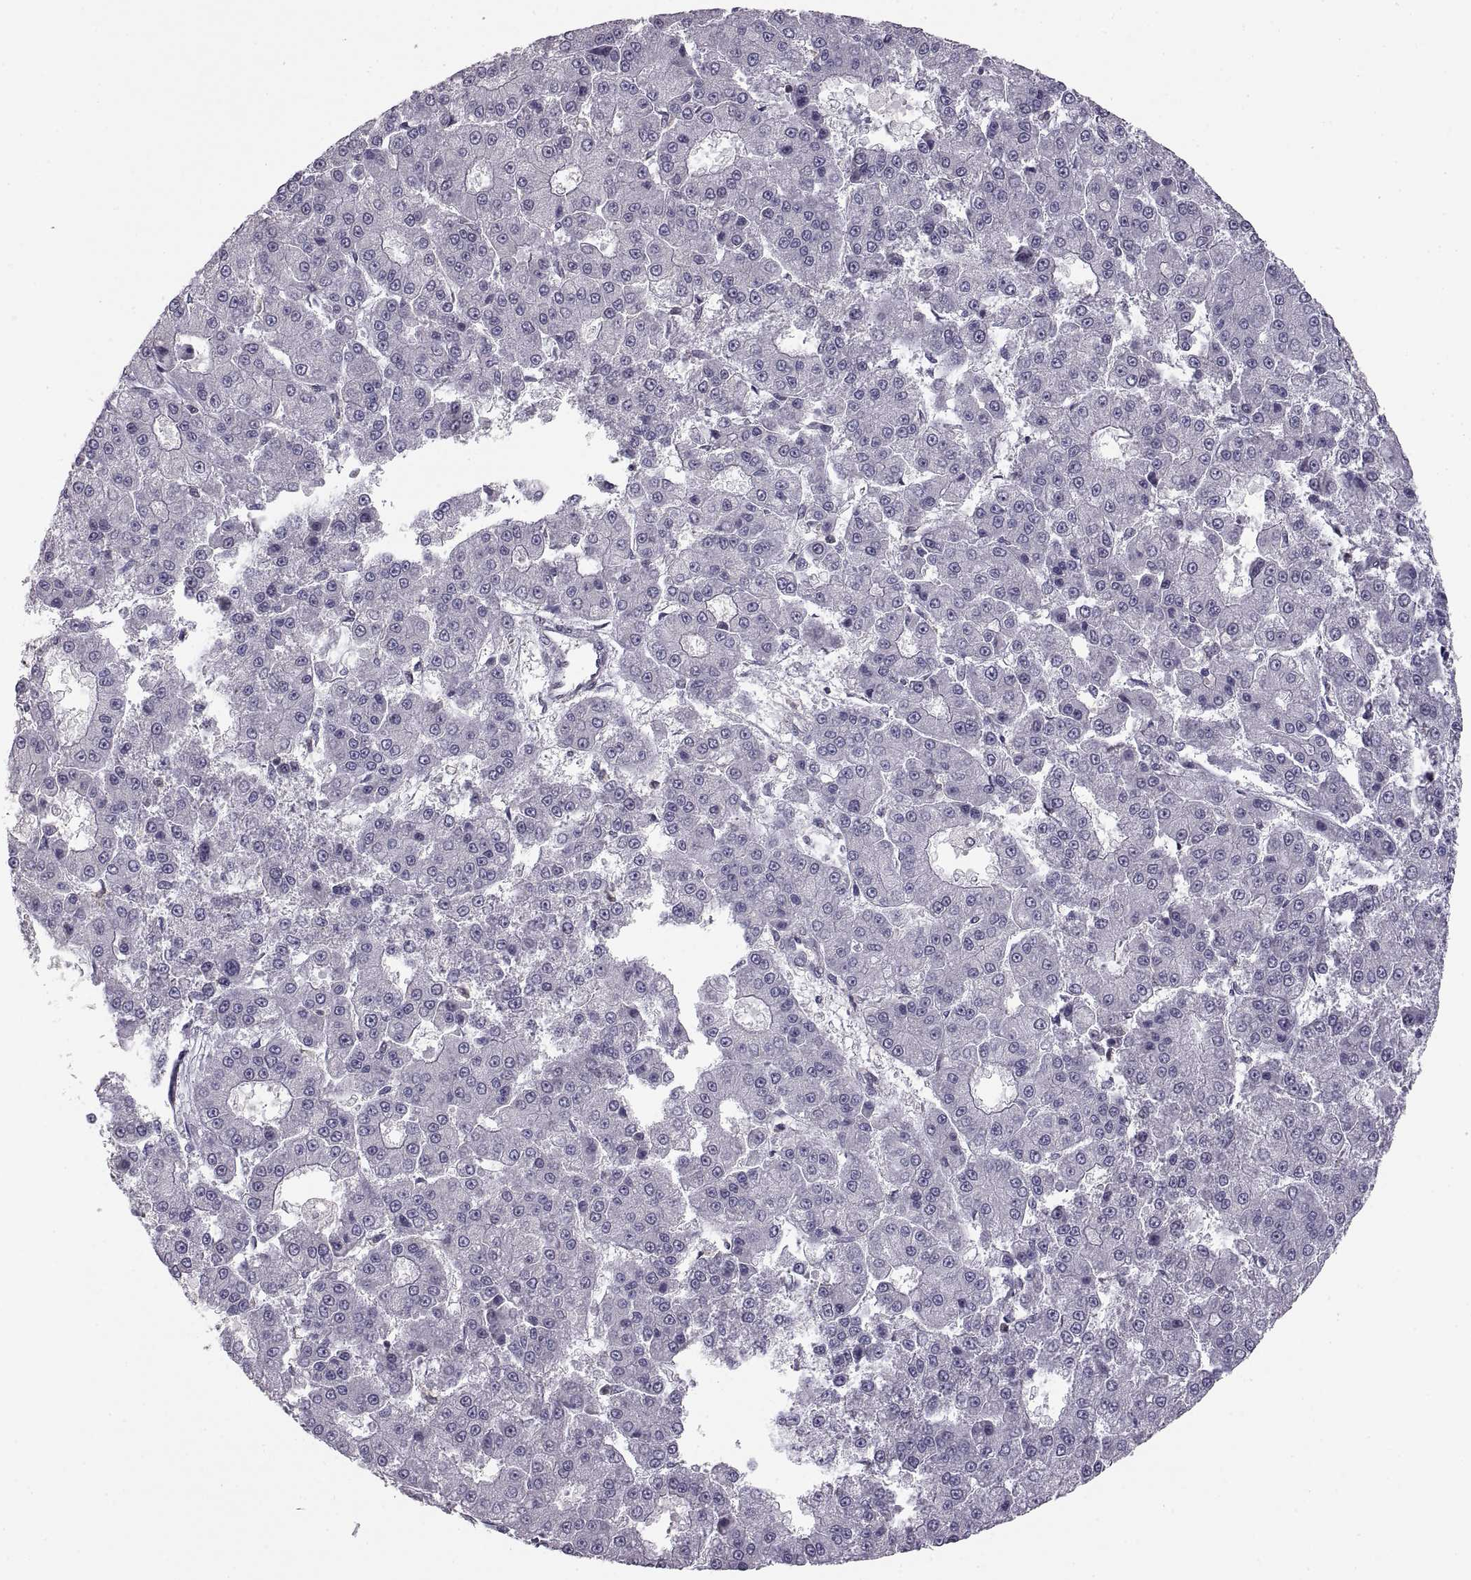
{"staining": {"intensity": "negative", "quantity": "none", "location": "none"}, "tissue": "liver cancer", "cell_type": "Tumor cells", "image_type": "cancer", "snomed": [{"axis": "morphology", "description": "Carcinoma, Hepatocellular, NOS"}, {"axis": "topography", "description": "Liver"}], "caption": "Immunohistochemistry photomicrograph of neoplastic tissue: liver cancer stained with DAB shows no significant protein expression in tumor cells.", "gene": "EZR", "patient": {"sex": "male", "age": 70}}